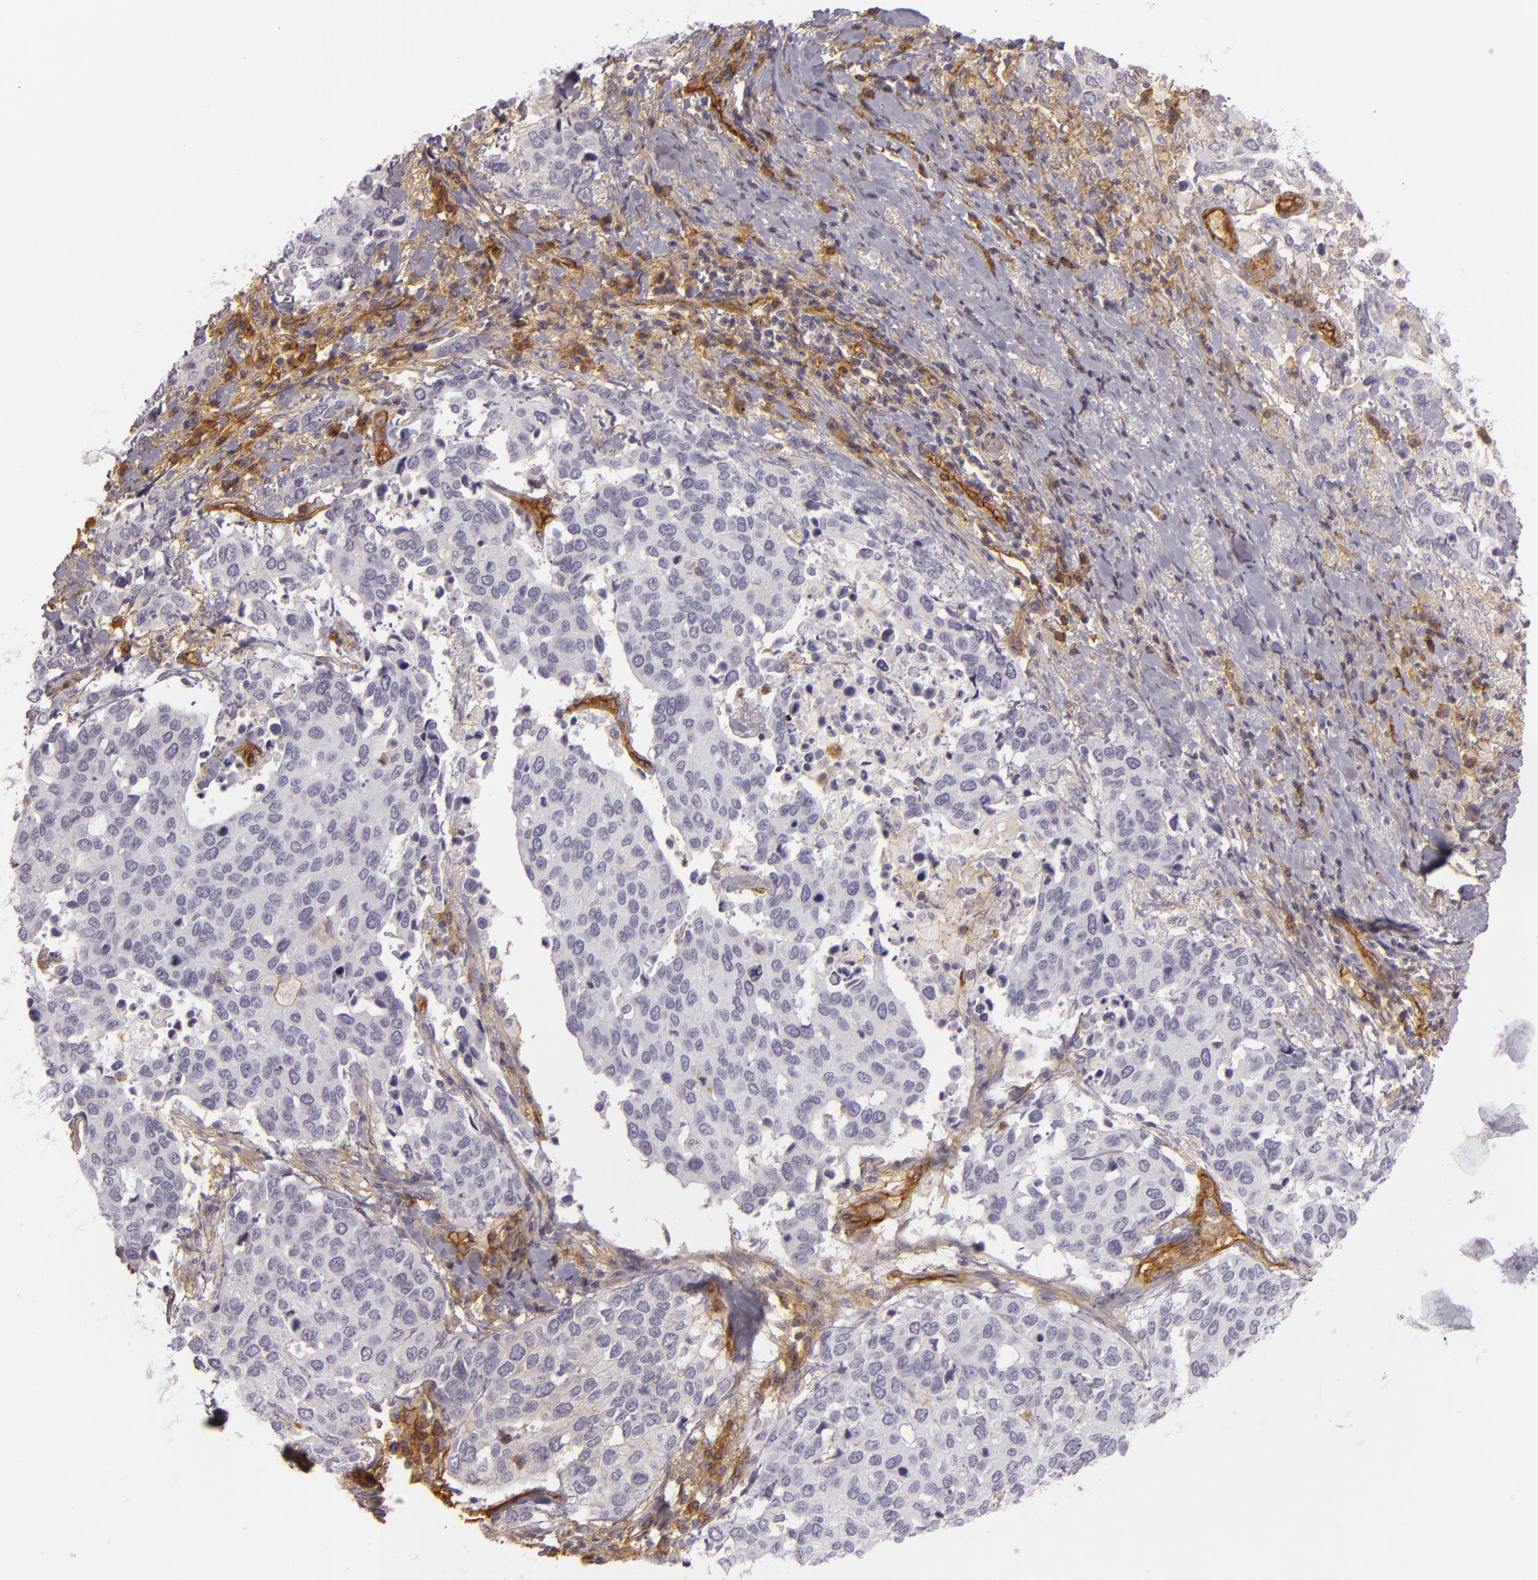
{"staining": {"intensity": "negative", "quantity": "none", "location": "none"}, "tissue": "cervical cancer", "cell_type": "Tumor cells", "image_type": "cancer", "snomed": [{"axis": "morphology", "description": "Squamous cell carcinoma, NOS"}, {"axis": "topography", "description": "Cervix"}], "caption": "DAB (3,3'-diaminobenzidine) immunohistochemical staining of cervical cancer shows no significant staining in tumor cells.", "gene": "CD59", "patient": {"sex": "female", "age": 54}}